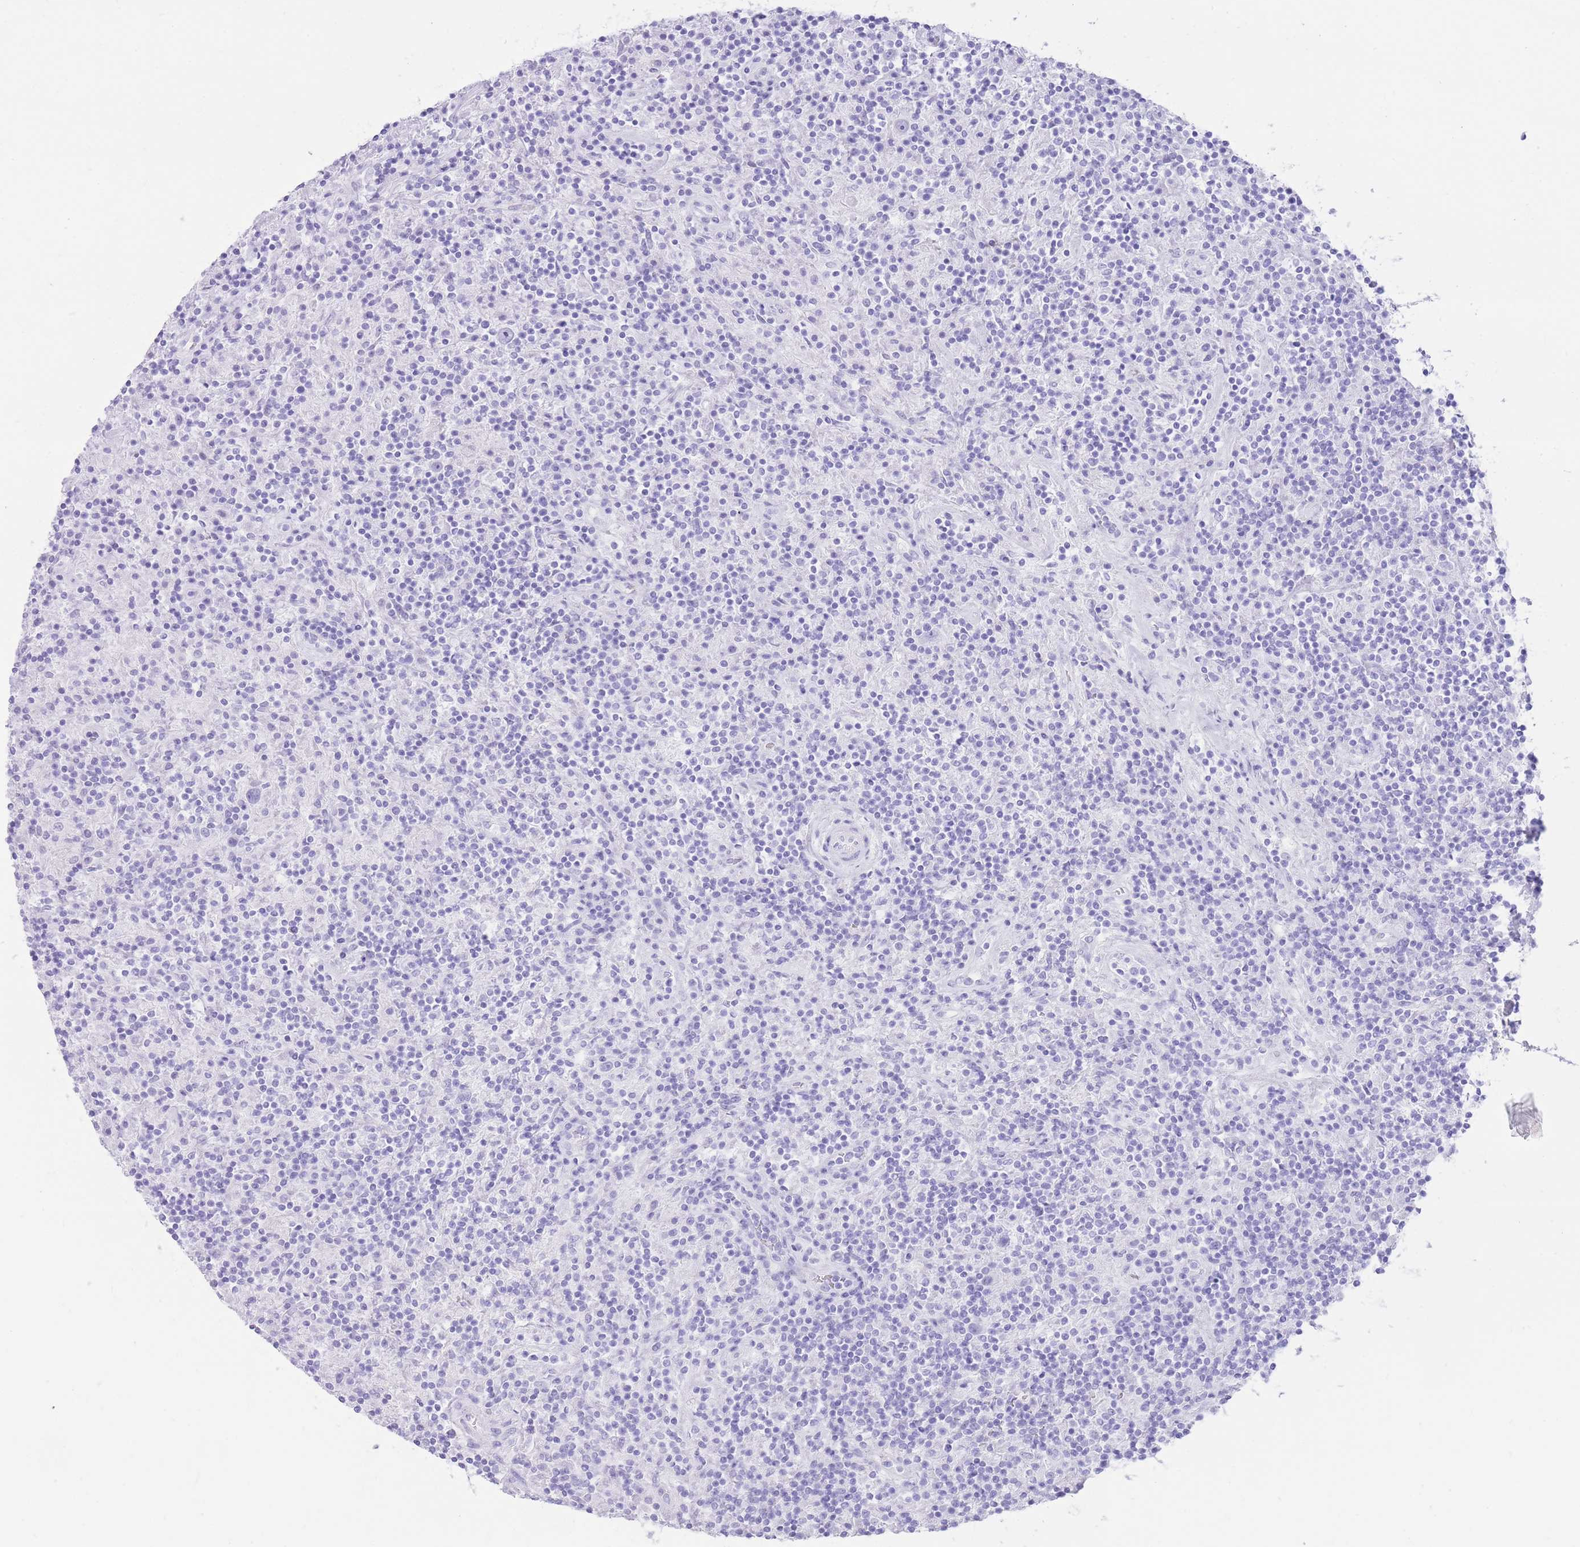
{"staining": {"intensity": "negative", "quantity": "none", "location": "none"}, "tissue": "lymphoma", "cell_type": "Tumor cells", "image_type": "cancer", "snomed": [{"axis": "morphology", "description": "Hodgkin's disease, NOS"}, {"axis": "topography", "description": "Lymph node"}], "caption": "A high-resolution histopathology image shows IHC staining of lymphoma, which exhibits no significant staining in tumor cells.", "gene": "ELOA2", "patient": {"sex": "male", "age": 70}}